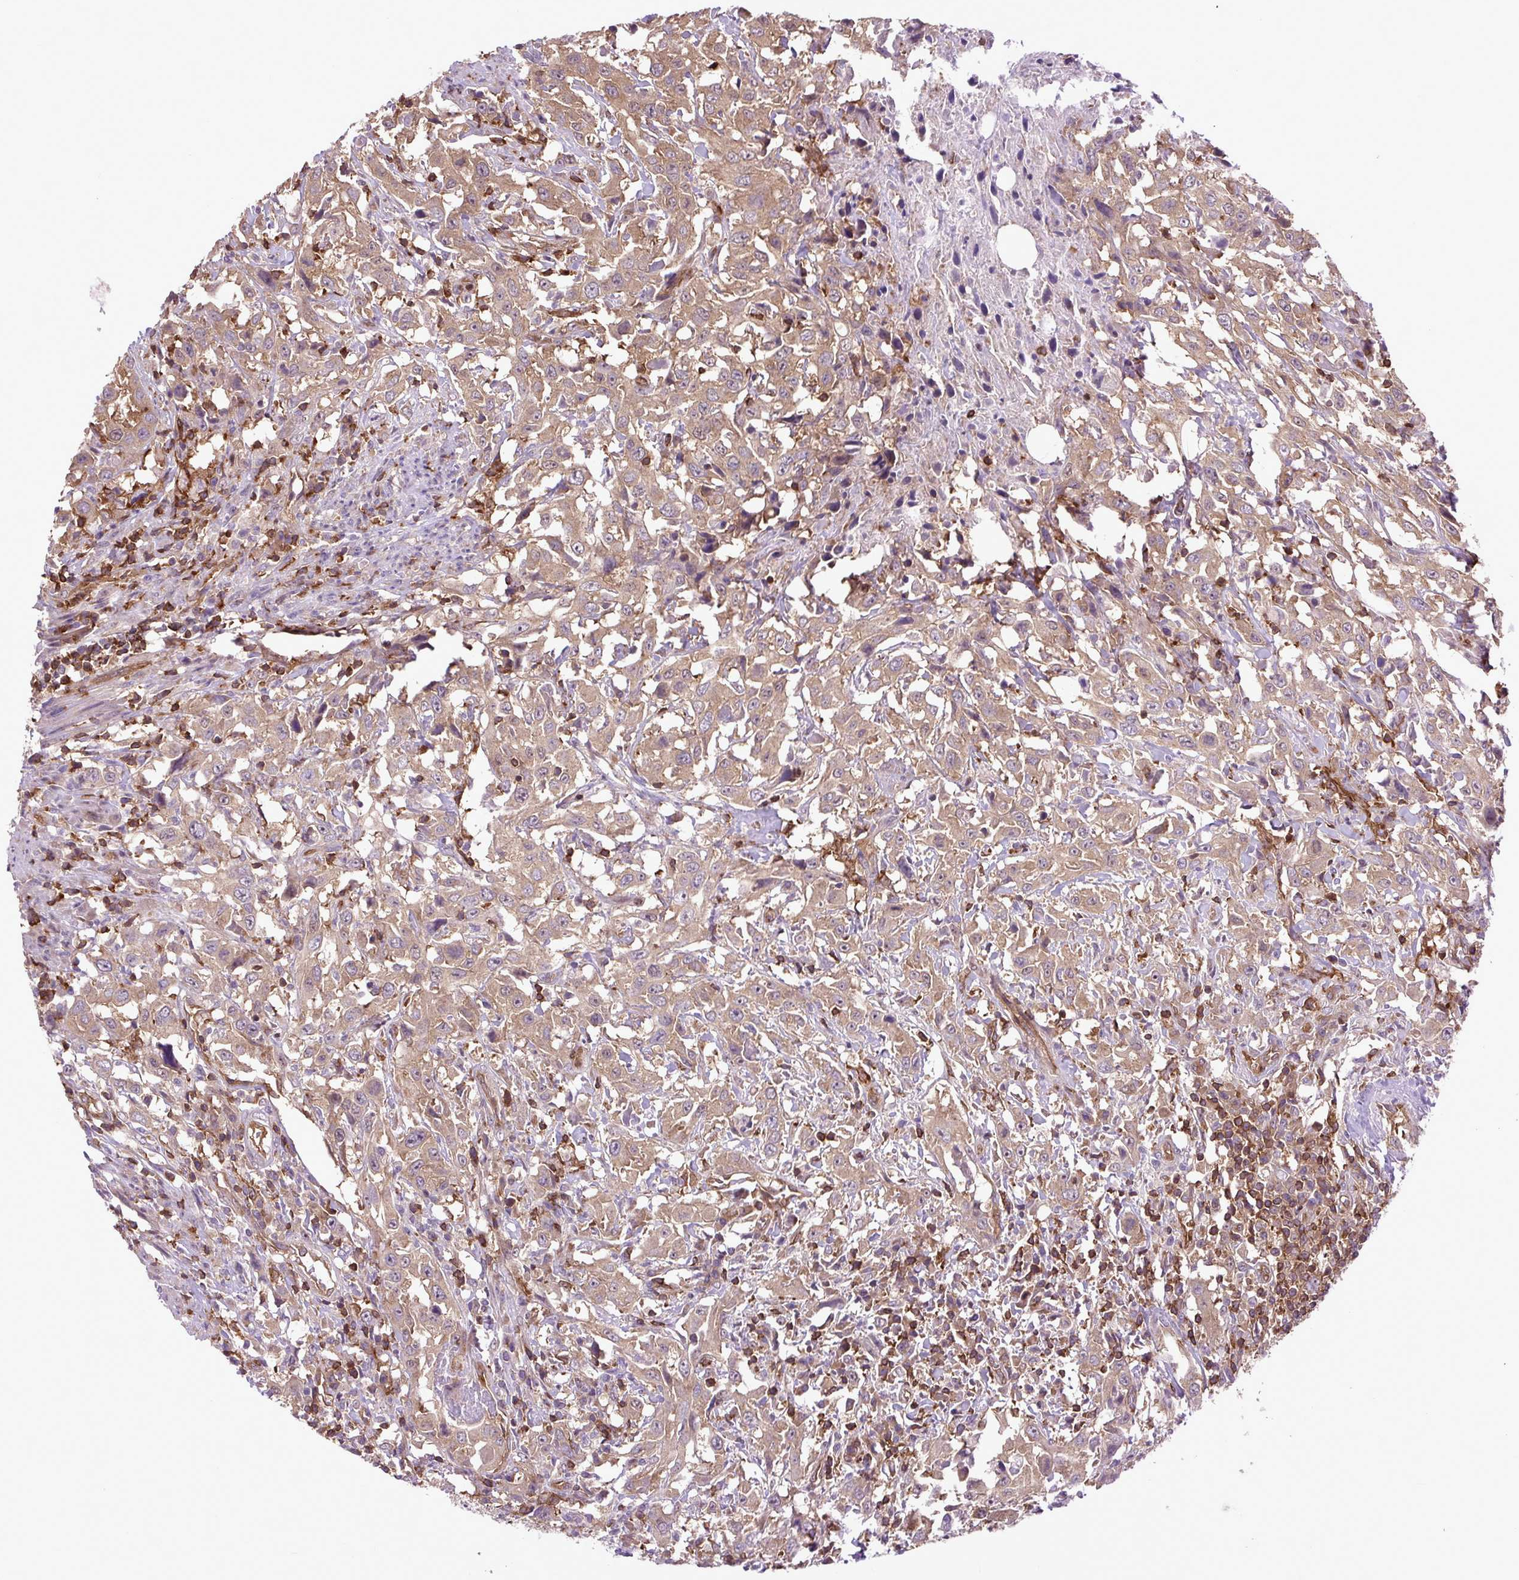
{"staining": {"intensity": "moderate", "quantity": ">75%", "location": "cytoplasmic/membranous"}, "tissue": "urothelial cancer", "cell_type": "Tumor cells", "image_type": "cancer", "snomed": [{"axis": "morphology", "description": "Urothelial carcinoma, High grade"}, {"axis": "topography", "description": "Urinary bladder"}], "caption": "Immunohistochemistry (IHC) of human high-grade urothelial carcinoma displays medium levels of moderate cytoplasmic/membranous staining in about >75% of tumor cells.", "gene": "PLCG1", "patient": {"sex": "male", "age": 61}}